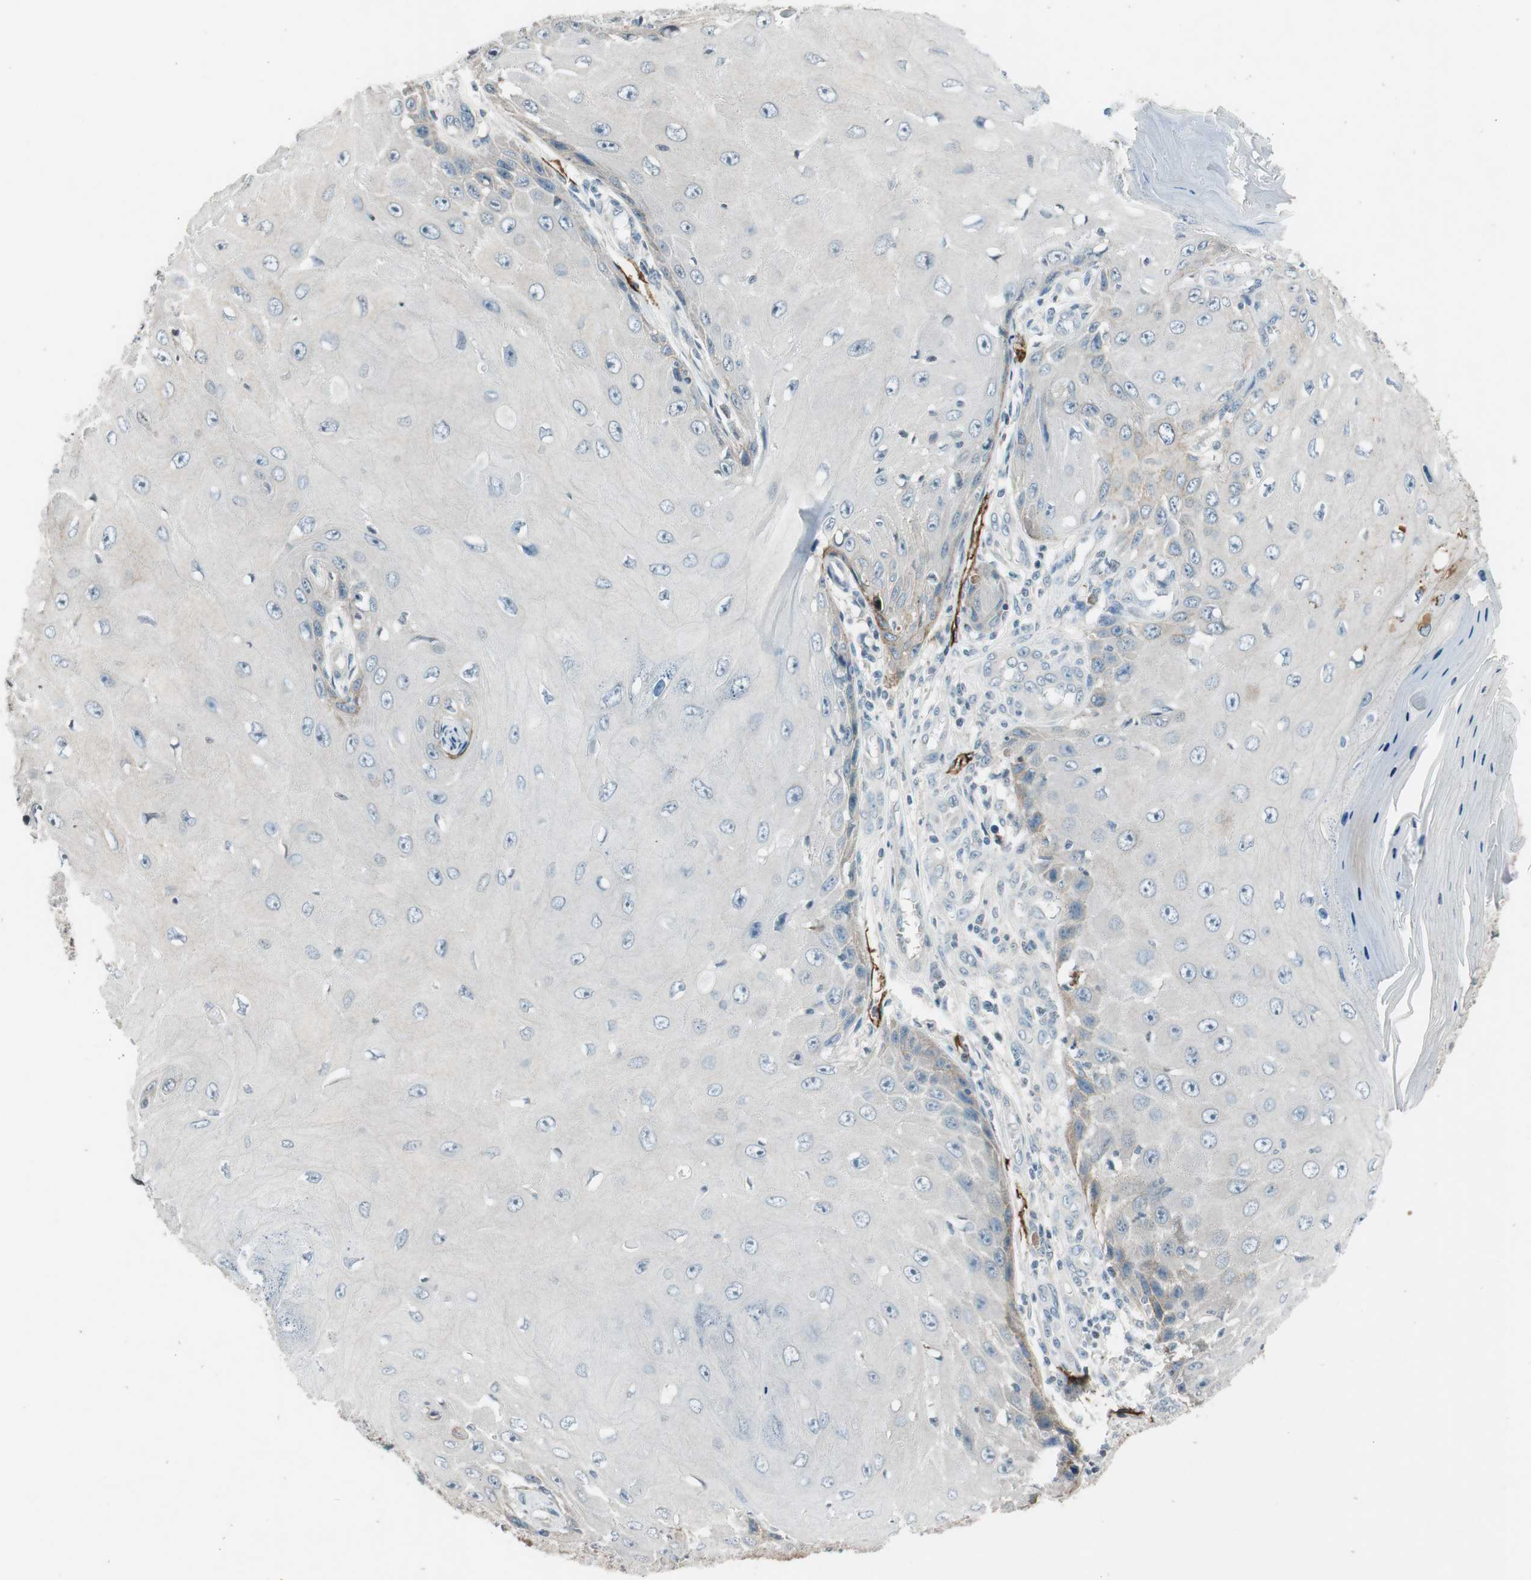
{"staining": {"intensity": "negative", "quantity": "none", "location": "none"}, "tissue": "skin cancer", "cell_type": "Tumor cells", "image_type": "cancer", "snomed": [{"axis": "morphology", "description": "Squamous cell carcinoma, NOS"}, {"axis": "topography", "description": "Skin"}], "caption": "Tumor cells are negative for protein expression in human squamous cell carcinoma (skin).", "gene": "PDPN", "patient": {"sex": "female", "age": 73}}